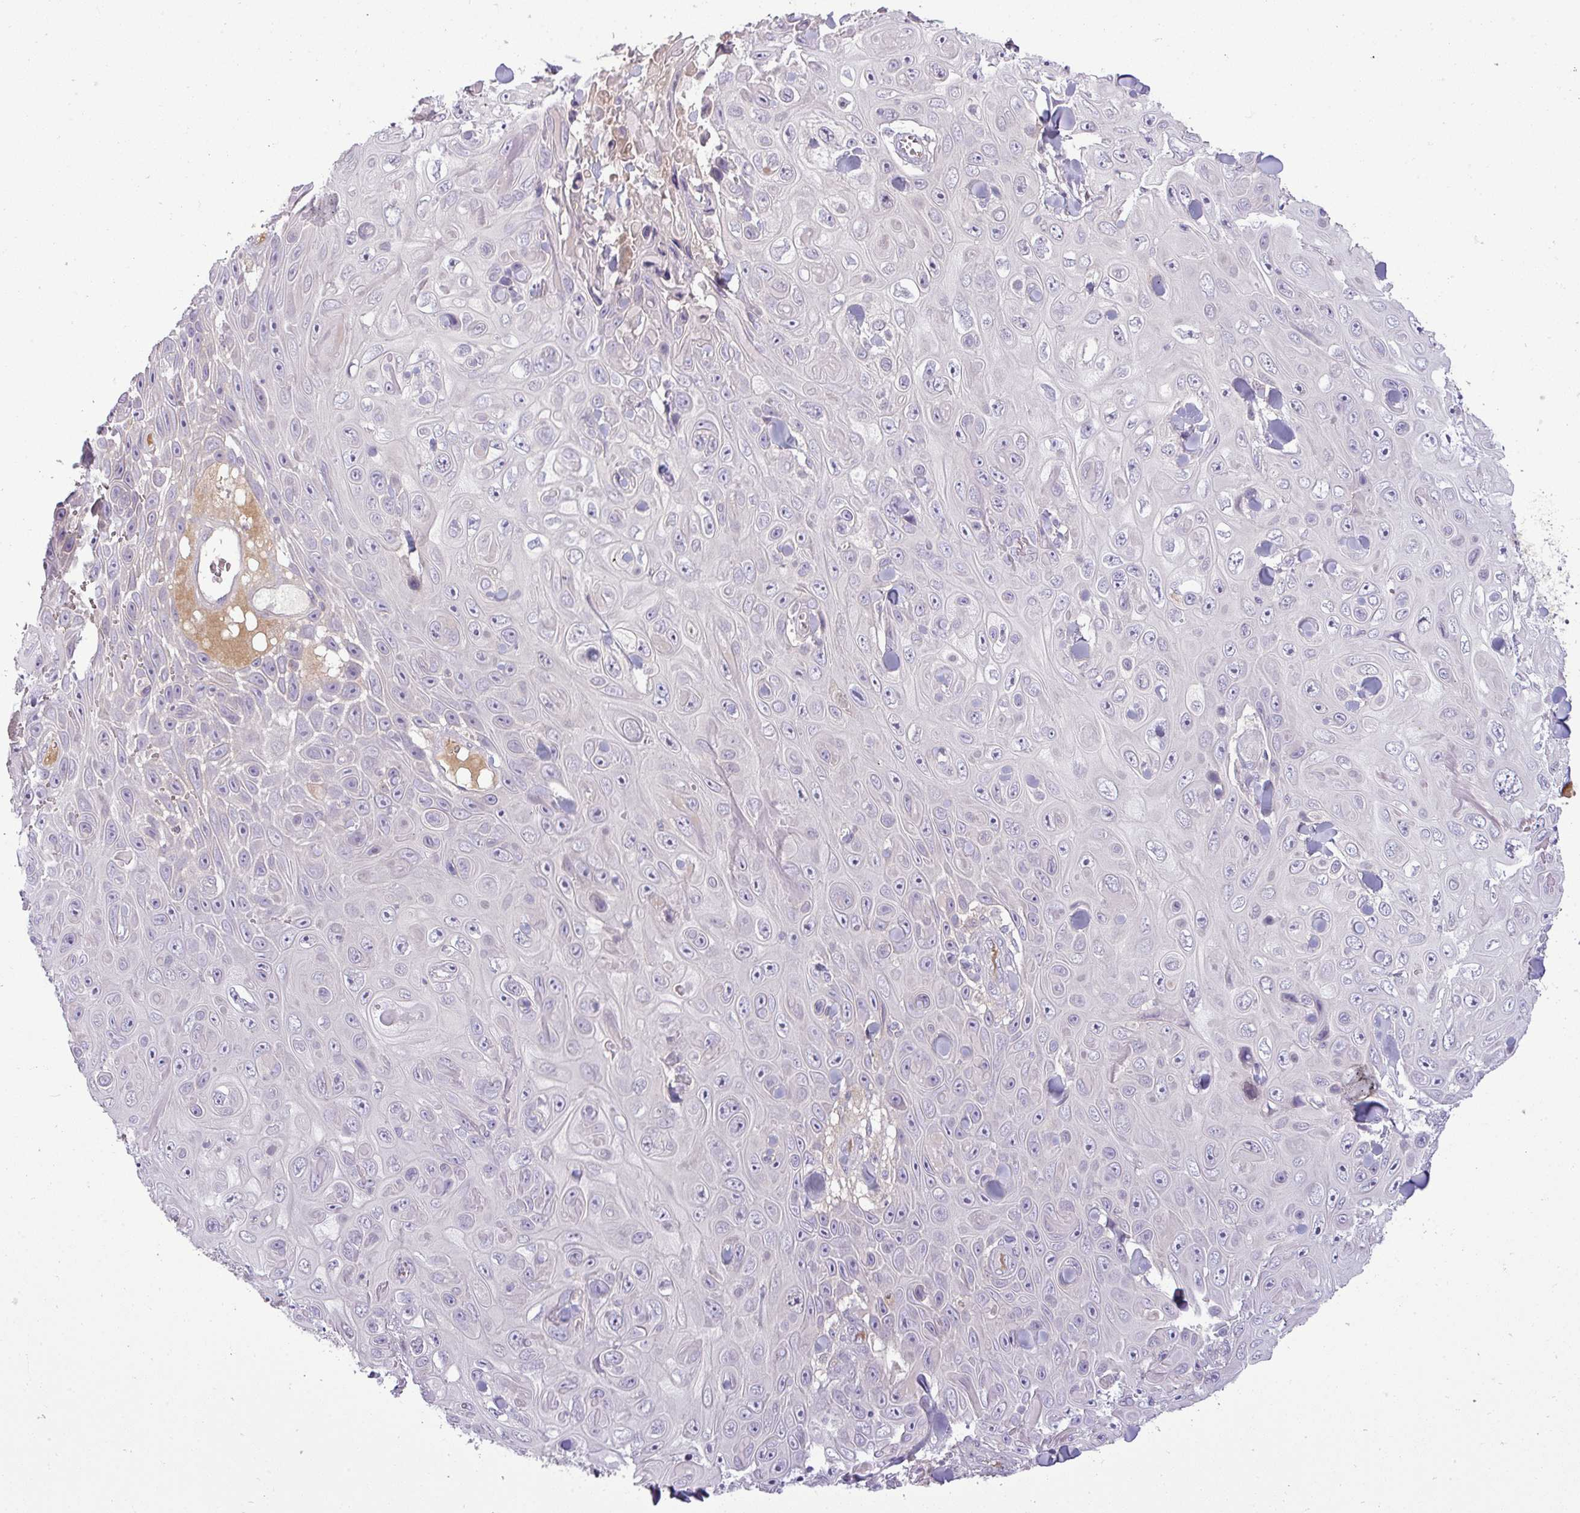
{"staining": {"intensity": "negative", "quantity": "none", "location": "none"}, "tissue": "skin cancer", "cell_type": "Tumor cells", "image_type": "cancer", "snomed": [{"axis": "morphology", "description": "Squamous cell carcinoma, NOS"}, {"axis": "topography", "description": "Skin"}], "caption": "IHC micrograph of squamous cell carcinoma (skin) stained for a protein (brown), which demonstrates no staining in tumor cells.", "gene": "APOM", "patient": {"sex": "male", "age": 82}}